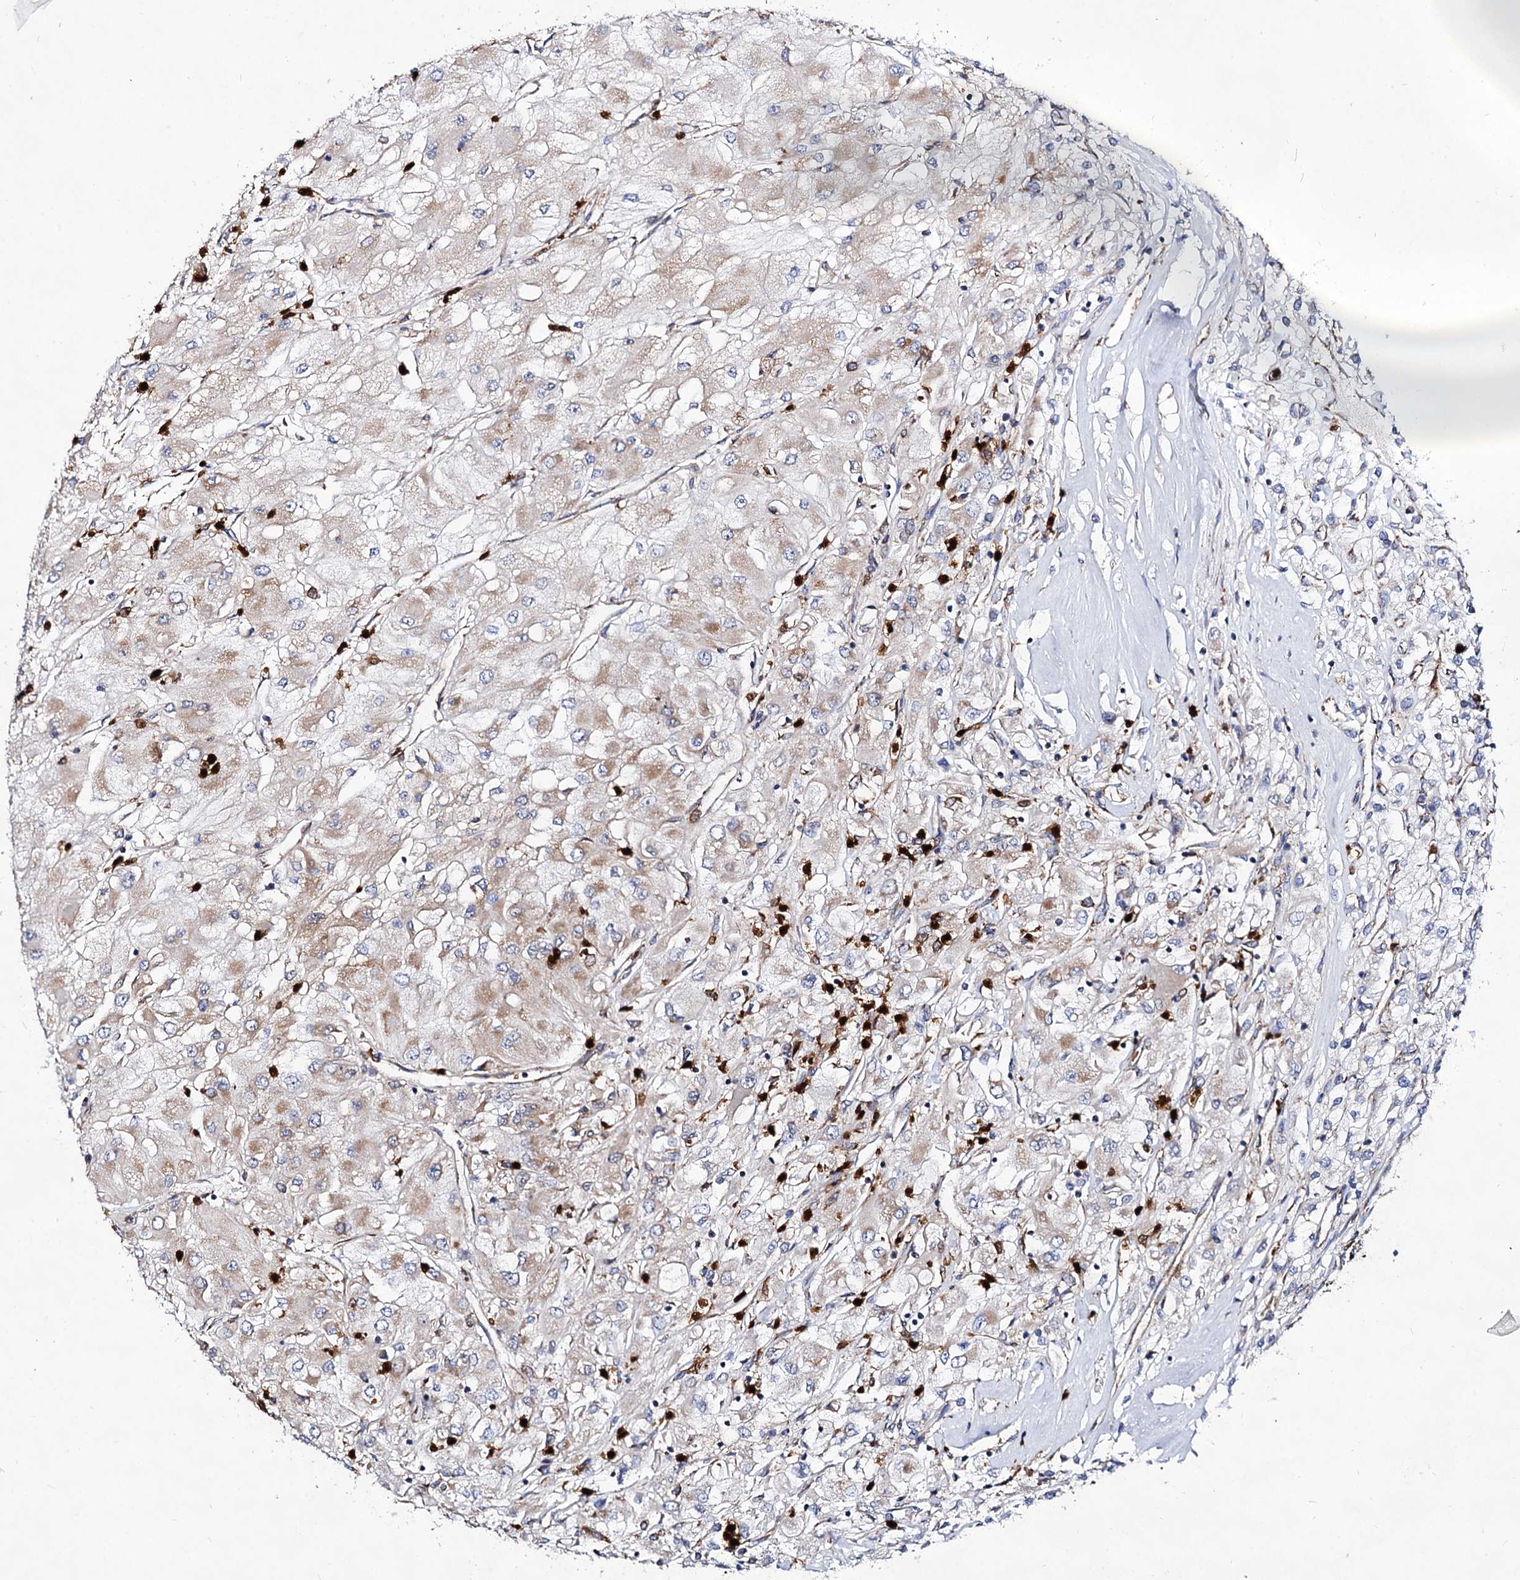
{"staining": {"intensity": "weak", "quantity": "<25%", "location": "cytoplasmic/membranous"}, "tissue": "renal cancer", "cell_type": "Tumor cells", "image_type": "cancer", "snomed": [{"axis": "morphology", "description": "Adenocarcinoma, NOS"}, {"axis": "topography", "description": "Kidney"}], "caption": "This is an immunohistochemistry (IHC) image of human renal cancer (adenocarcinoma). There is no positivity in tumor cells.", "gene": "ACAD9", "patient": {"sex": "male", "age": 80}}